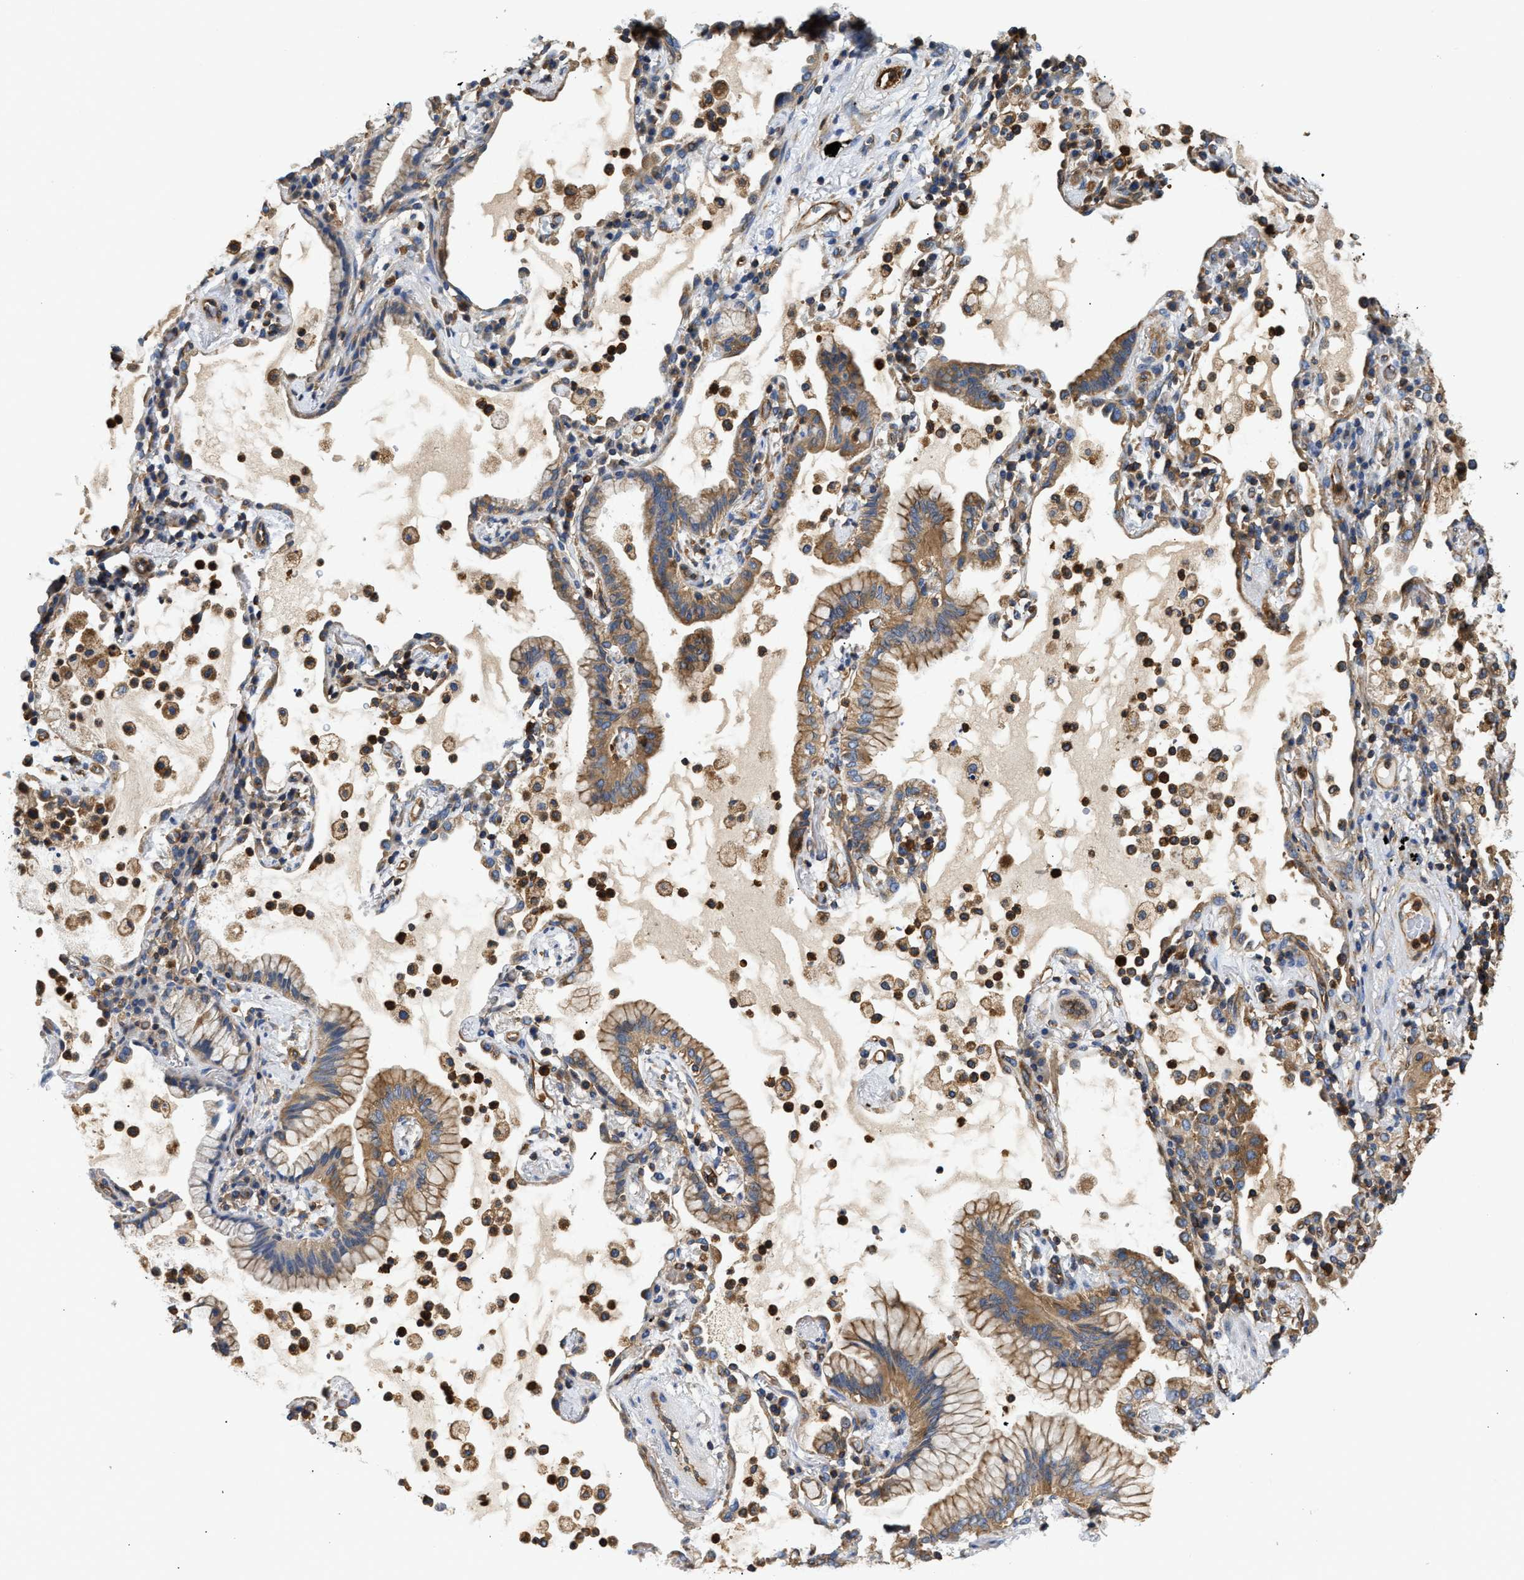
{"staining": {"intensity": "moderate", "quantity": ">75%", "location": "cytoplasmic/membranous"}, "tissue": "lung cancer", "cell_type": "Tumor cells", "image_type": "cancer", "snomed": [{"axis": "morphology", "description": "Adenocarcinoma, NOS"}, {"axis": "topography", "description": "Lung"}], "caption": "Human lung cancer stained with a brown dye exhibits moderate cytoplasmic/membranous positive positivity in approximately >75% of tumor cells.", "gene": "SAMD9L", "patient": {"sex": "female", "age": 70}}